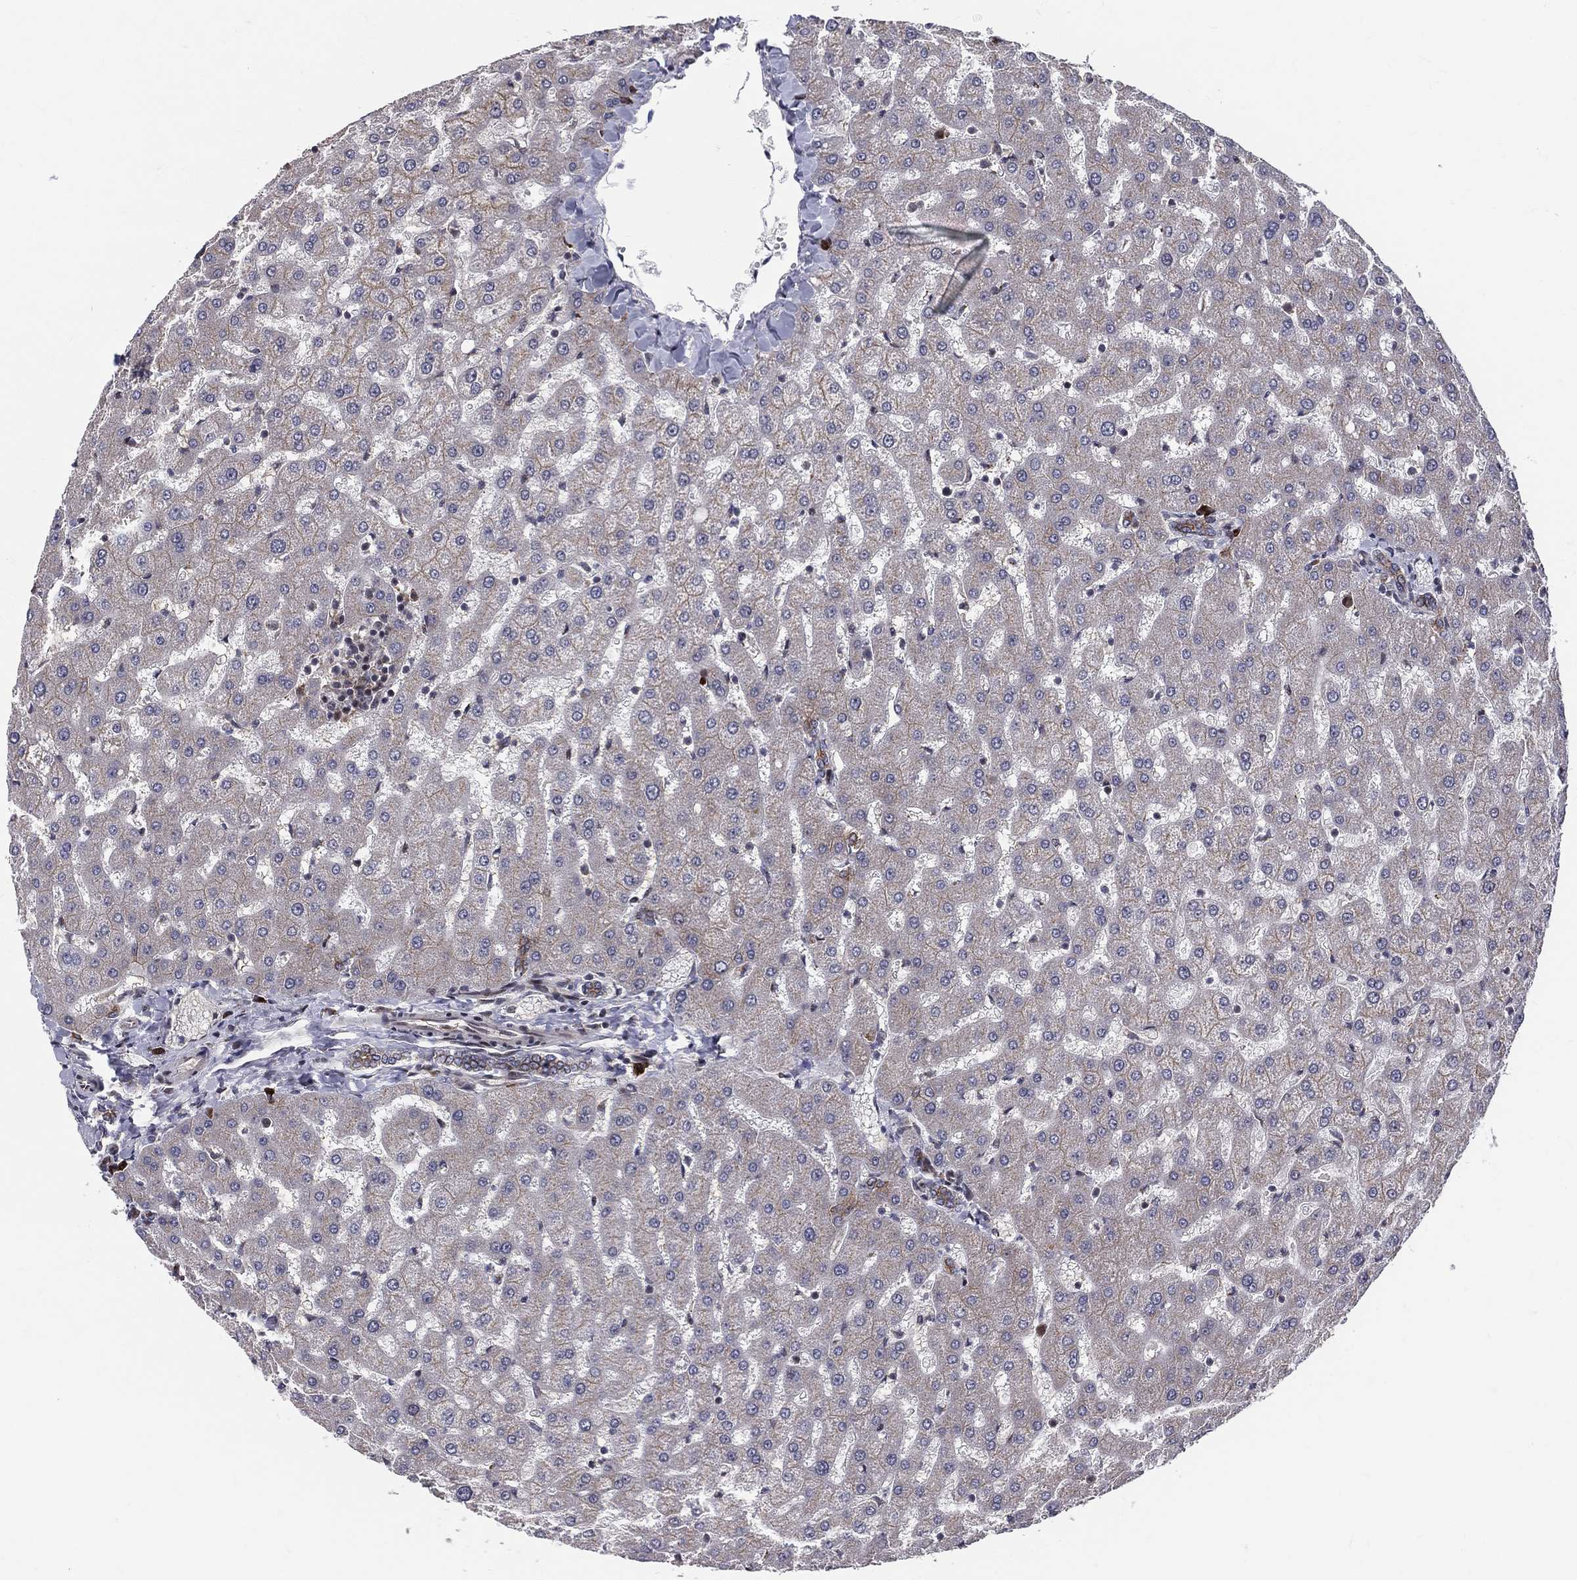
{"staining": {"intensity": "negative", "quantity": "none", "location": "none"}, "tissue": "liver", "cell_type": "Cholangiocytes", "image_type": "normal", "snomed": [{"axis": "morphology", "description": "Normal tissue, NOS"}, {"axis": "topography", "description": "Liver"}], "caption": "Micrograph shows no significant protein expression in cholangiocytes of unremarkable liver.", "gene": "VHL", "patient": {"sex": "female", "age": 50}}